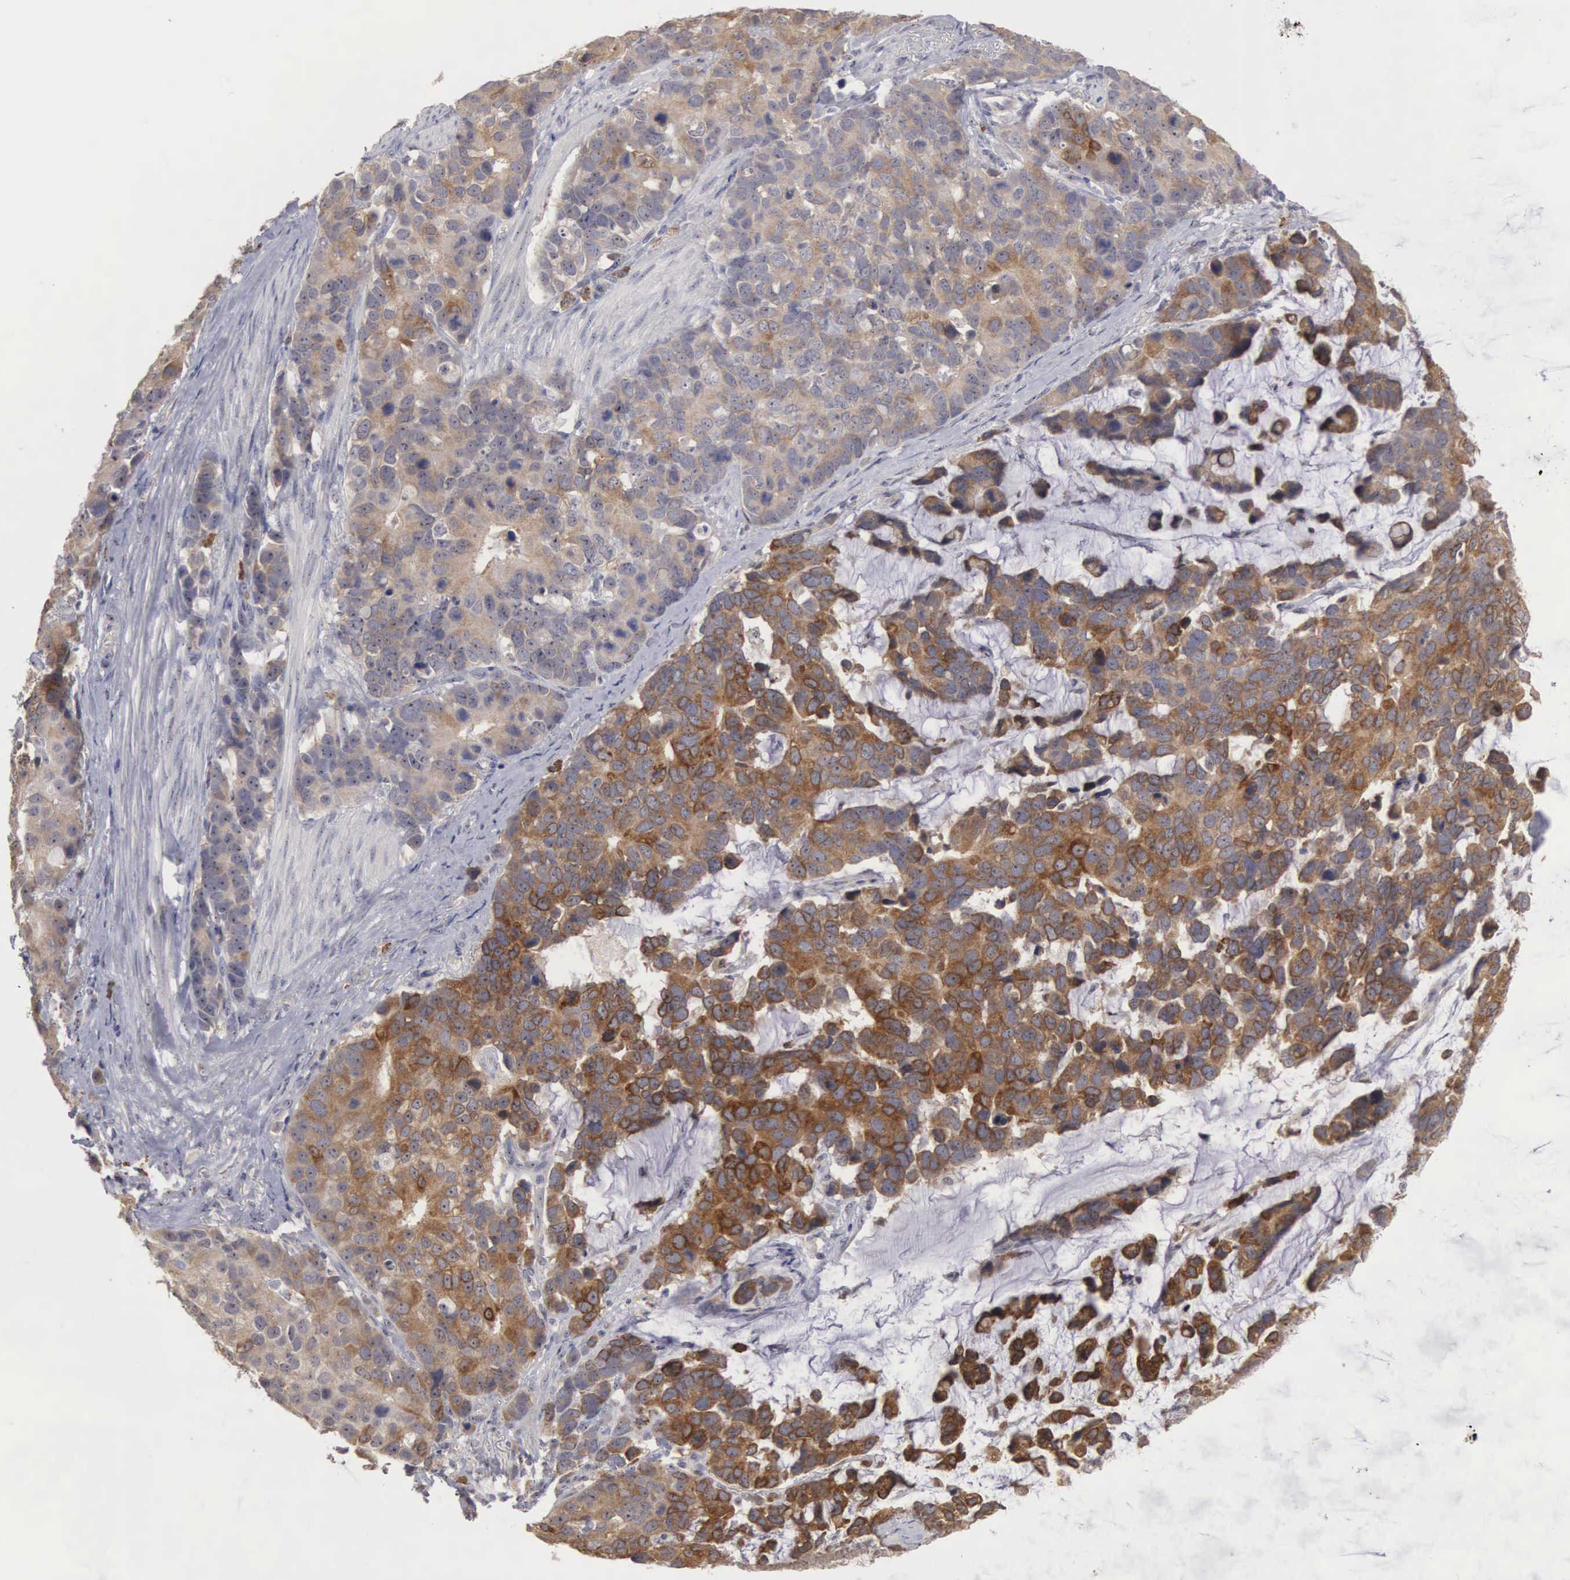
{"staining": {"intensity": "strong", "quantity": ">75%", "location": "cytoplasmic/membranous,nuclear"}, "tissue": "stomach cancer", "cell_type": "Tumor cells", "image_type": "cancer", "snomed": [{"axis": "morphology", "description": "Adenocarcinoma, NOS"}, {"axis": "topography", "description": "Stomach, upper"}], "caption": "A brown stain highlights strong cytoplasmic/membranous and nuclear expression of a protein in stomach cancer tumor cells.", "gene": "AMN", "patient": {"sex": "male", "age": 71}}